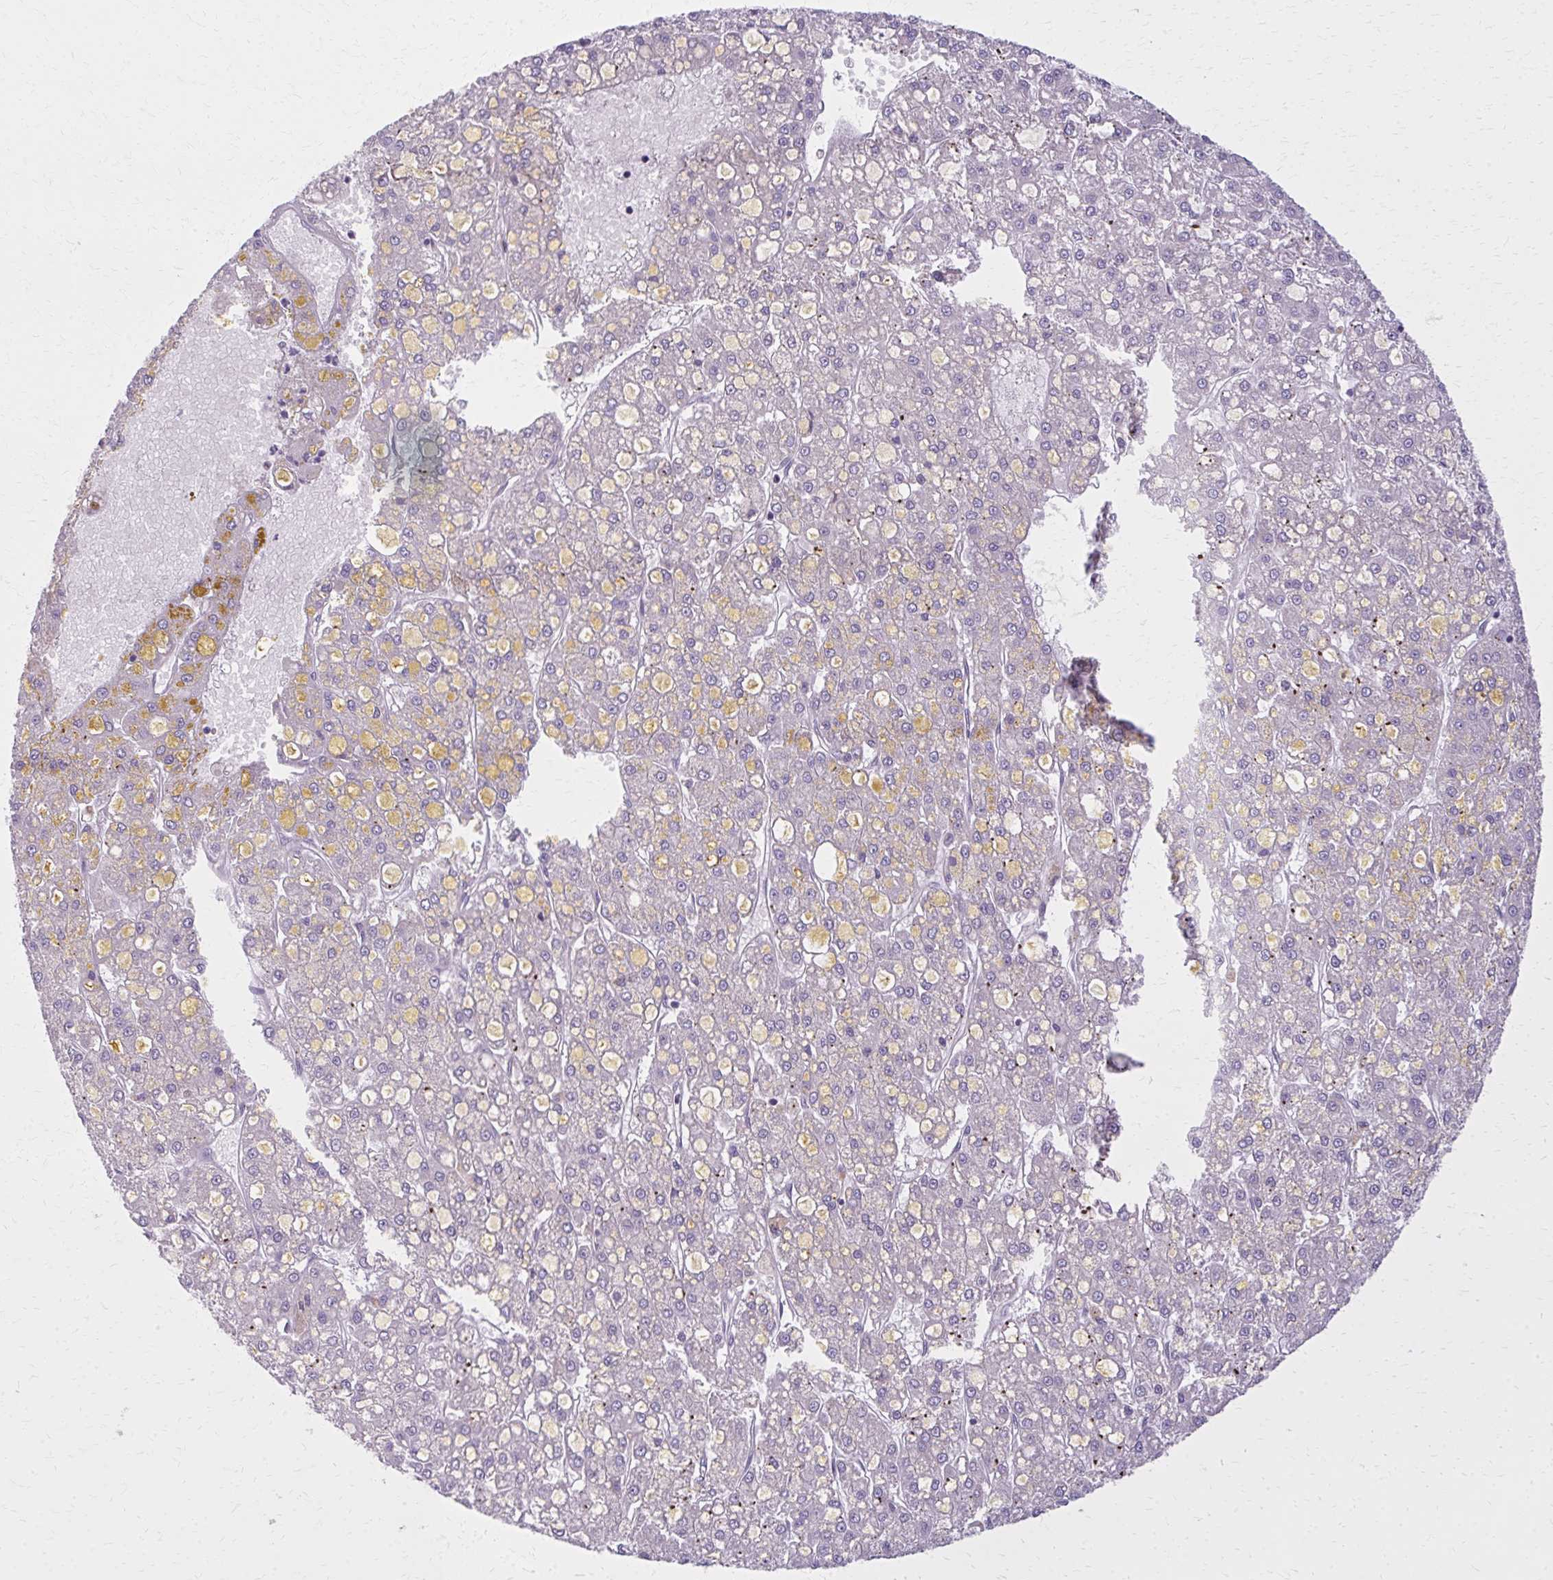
{"staining": {"intensity": "negative", "quantity": "none", "location": "none"}, "tissue": "liver cancer", "cell_type": "Tumor cells", "image_type": "cancer", "snomed": [{"axis": "morphology", "description": "Carcinoma, Hepatocellular, NOS"}, {"axis": "topography", "description": "Liver"}], "caption": "Immunohistochemistry image of neoplastic tissue: hepatocellular carcinoma (liver) stained with DAB exhibits no significant protein expression in tumor cells. (Stains: DAB (3,3'-diaminobenzidine) immunohistochemistry (IHC) with hematoxylin counter stain, Microscopy: brightfield microscopy at high magnification).", "gene": "CEMP1", "patient": {"sex": "male", "age": 67}}